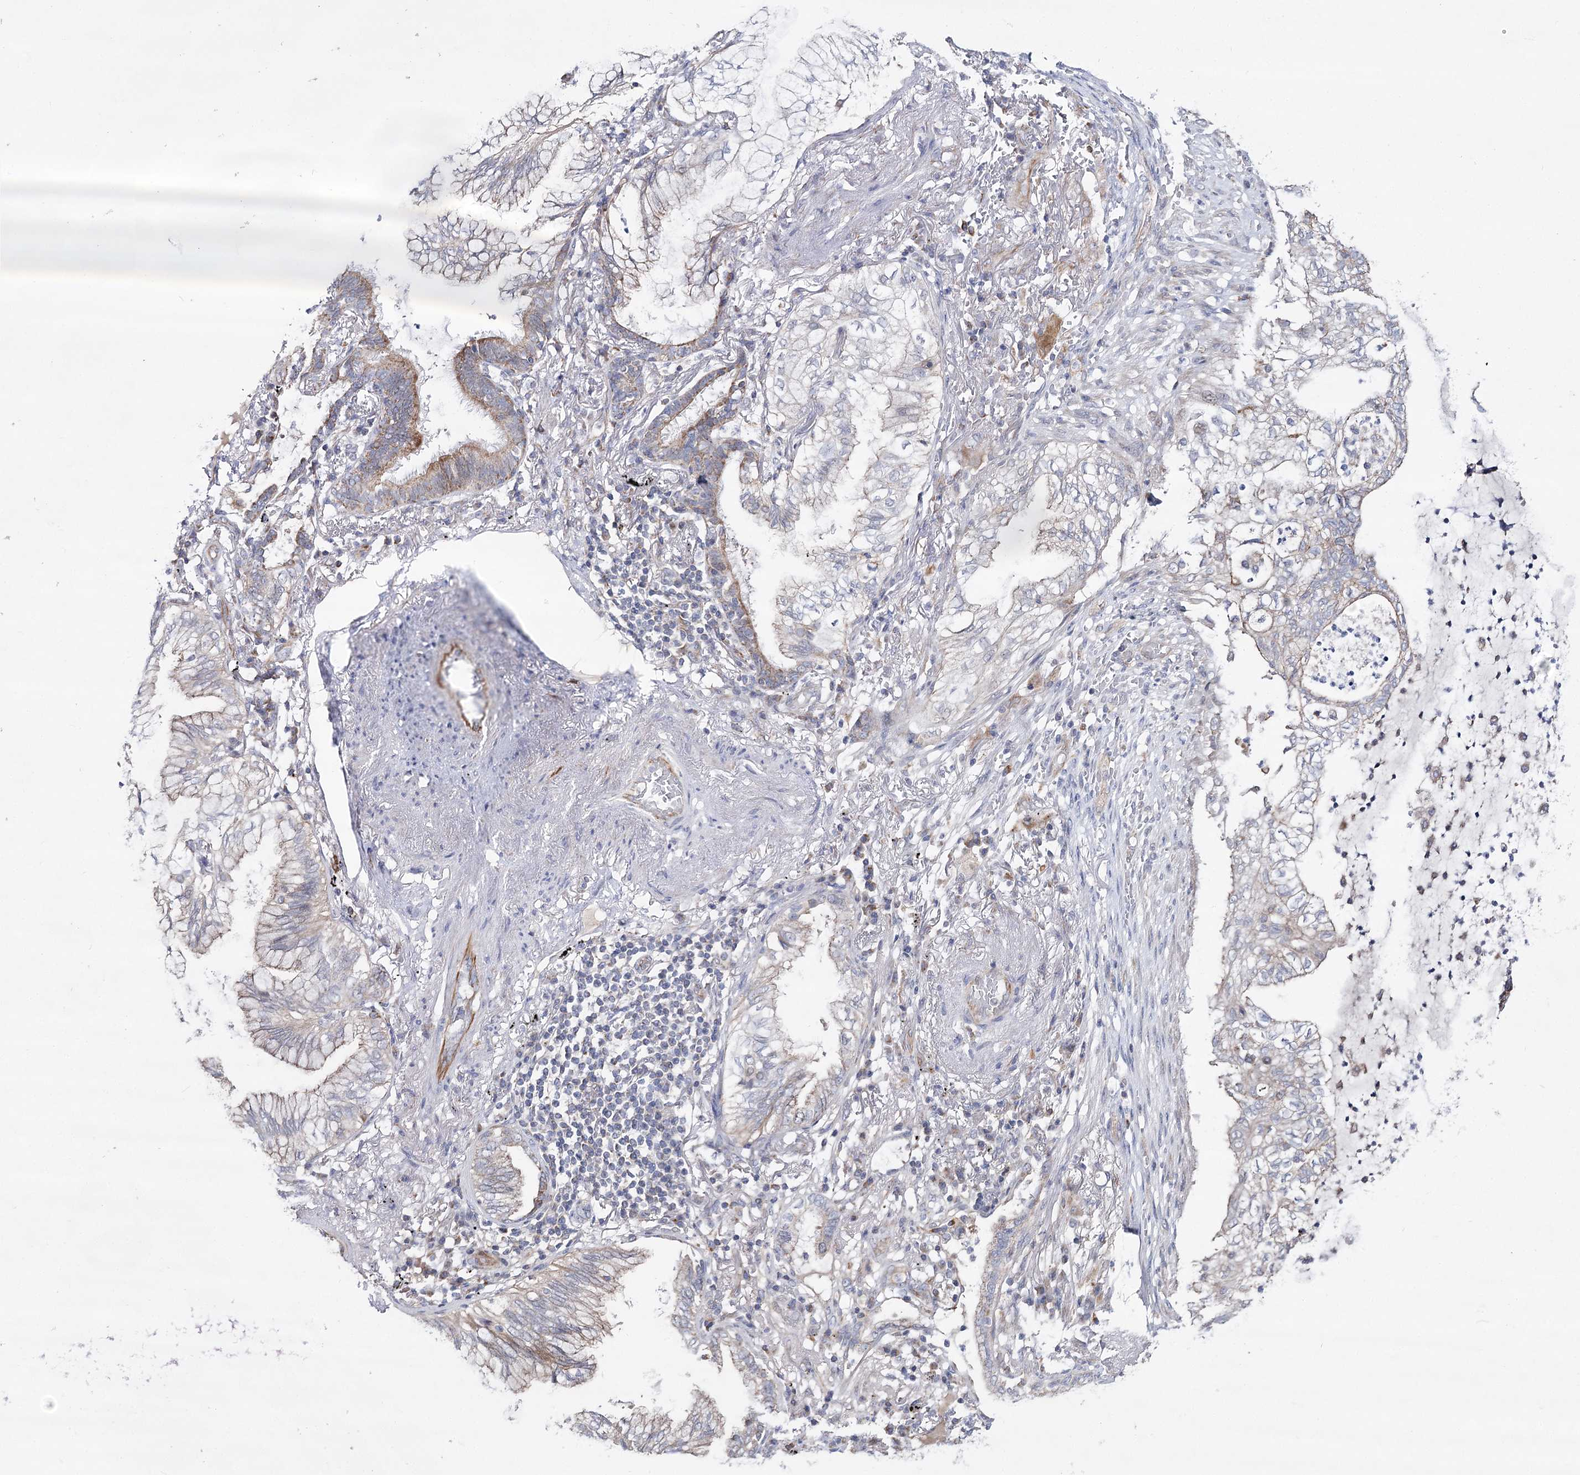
{"staining": {"intensity": "moderate", "quantity": "<25%", "location": "cytoplasmic/membranous"}, "tissue": "lung cancer", "cell_type": "Tumor cells", "image_type": "cancer", "snomed": [{"axis": "morphology", "description": "Adenocarcinoma, NOS"}, {"axis": "topography", "description": "Lung"}], "caption": "Lung adenocarcinoma stained with immunohistochemistry reveals moderate cytoplasmic/membranous positivity in about <25% of tumor cells.", "gene": "ECHDC3", "patient": {"sex": "female", "age": 70}}